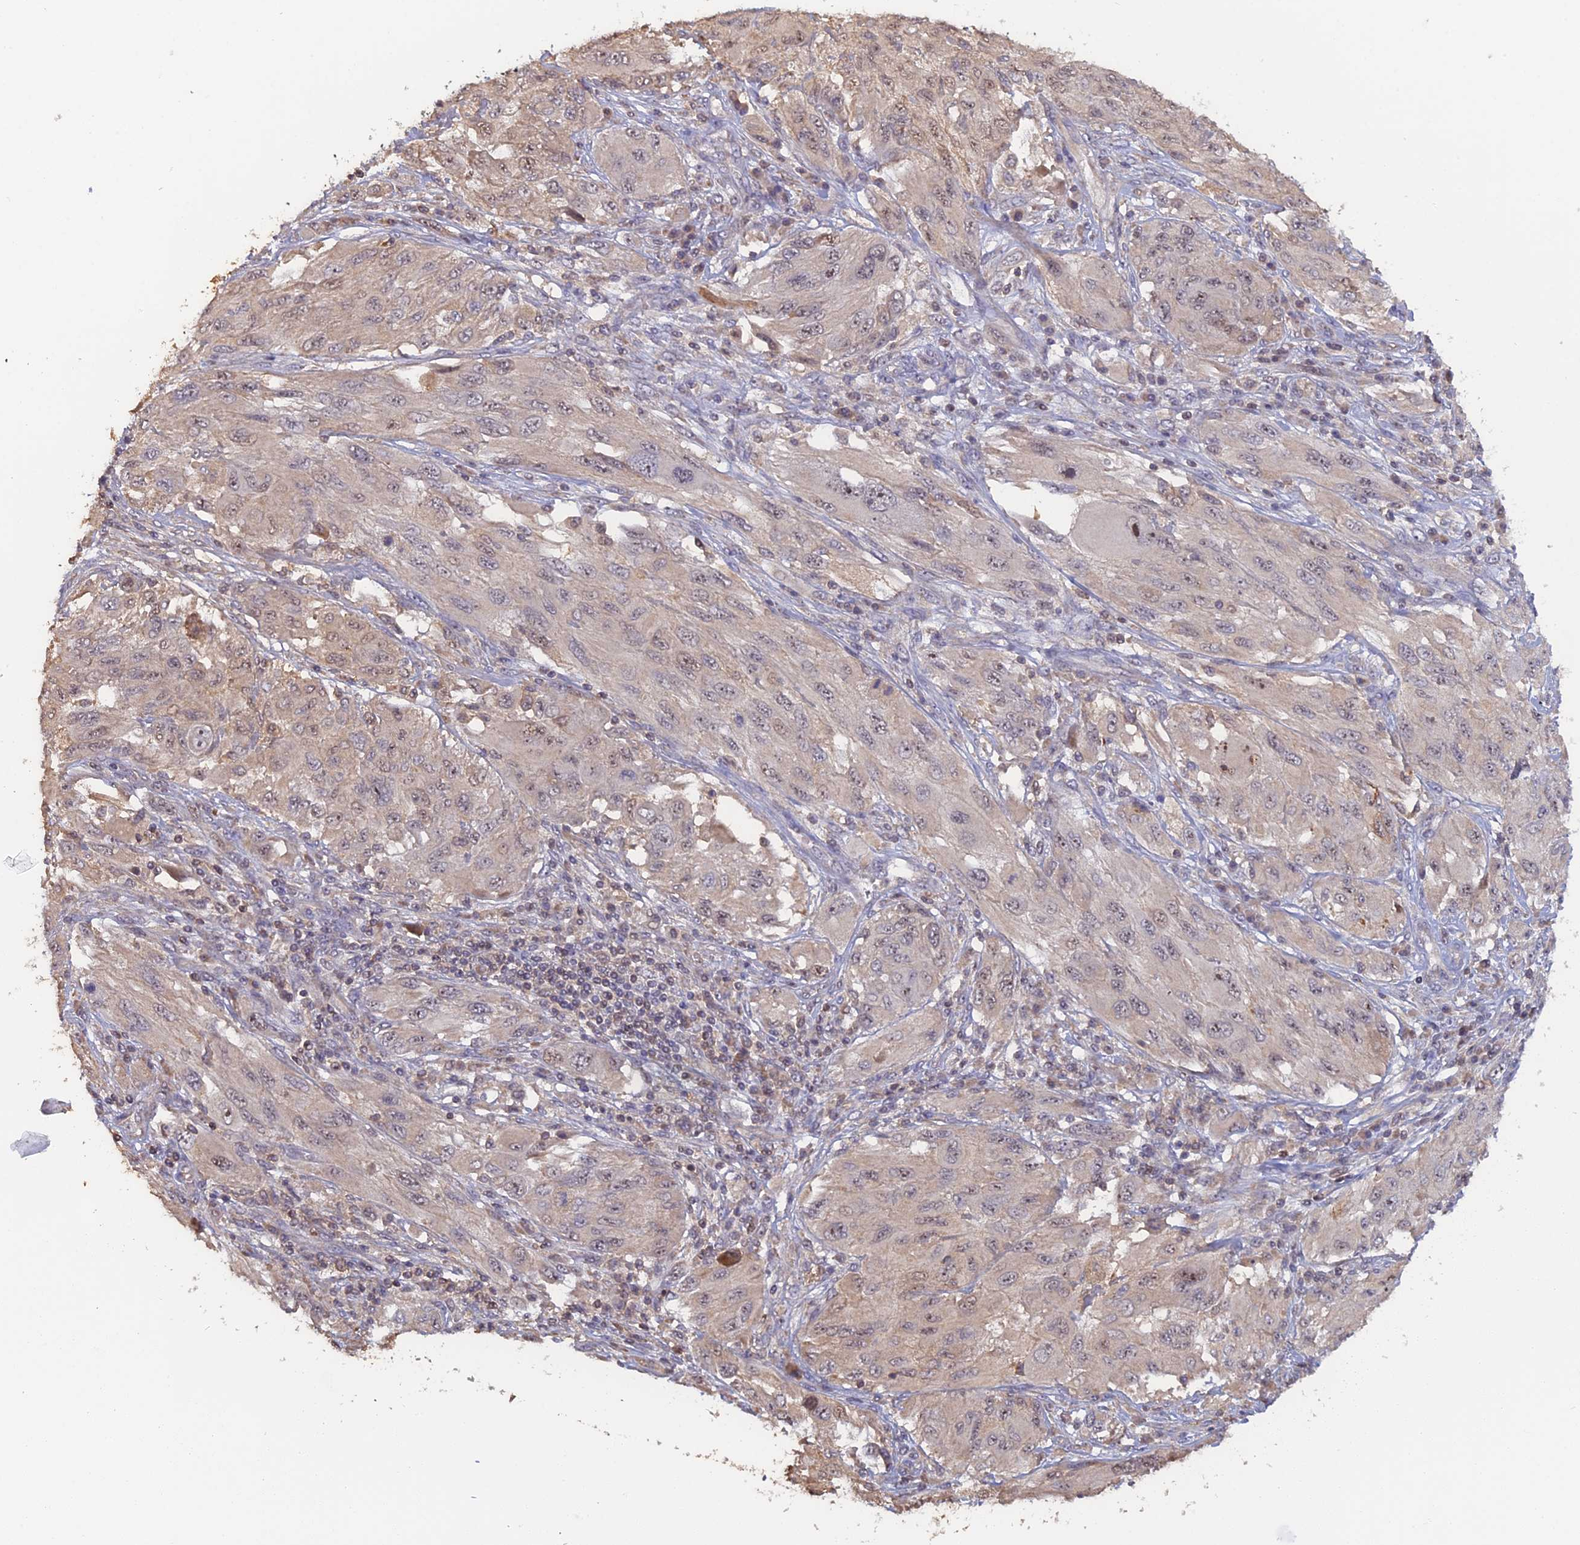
{"staining": {"intensity": "weak", "quantity": "25%-75%", "location": "nuclear"}, "tissue": "melanoma", "cell_type": "Tumor cells", "image_type": "cancer", "snomed": [{"axis": "morphology", "description": "Malignant melanoma, NOS"}, {"axis": "topography", "description": "Skin"}], "caption": "High-power microscopy captured an IHC micrograph of melanoma, revealing weak nuclear expression in about 25%-75% of tumor cells.", "gene": "FAM98C", "patient": {"sex": "female", "age": 91}}